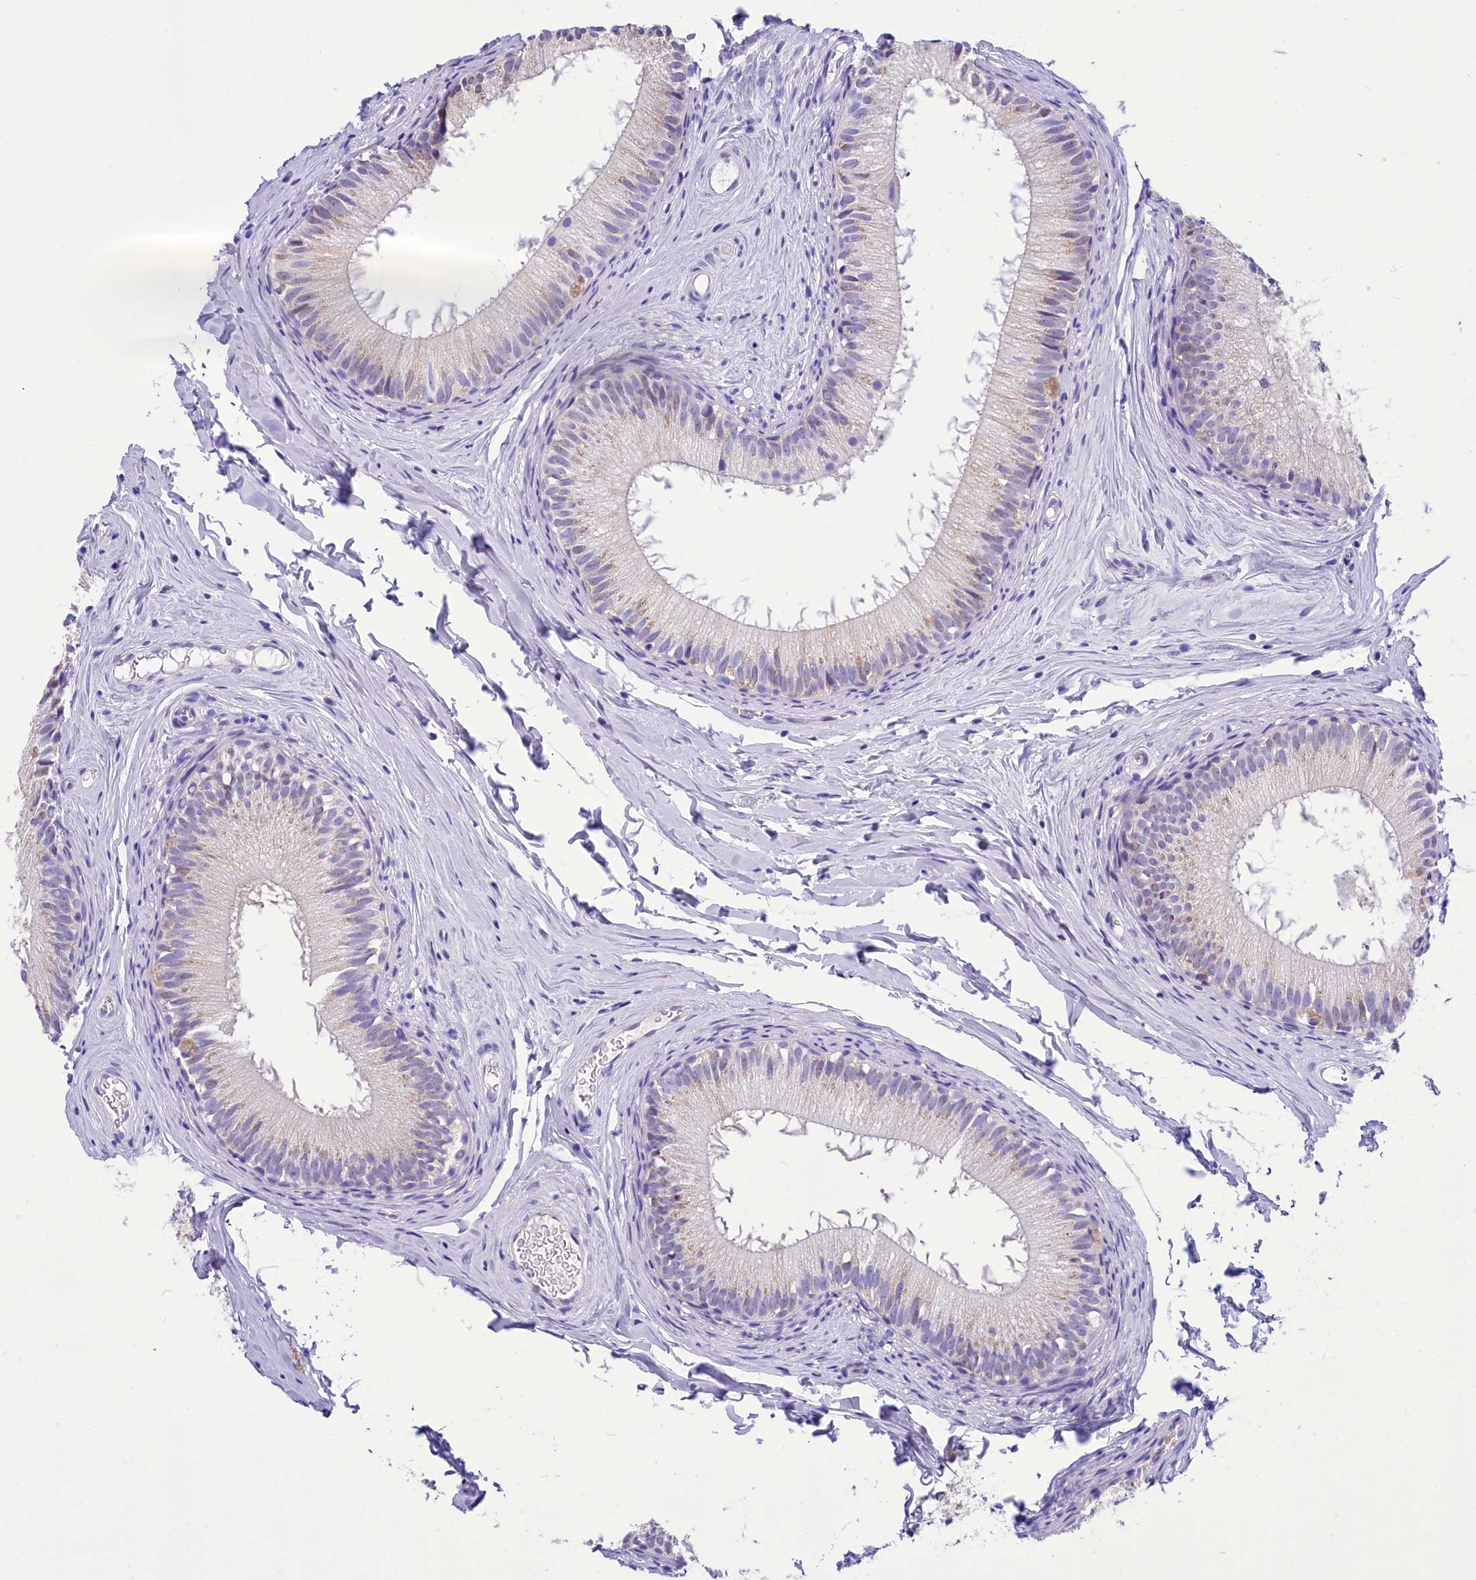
{"staining": {"intensity": "negative", "quantity": "none", "location": "none"}, "tissue": "epididymis", "cell_type": "Glandular cells", "image_type": "normal", "snomed": [{"axis": "morphology", "description": "Normal tissue, NOS"}, {"axis": "topography", "description": "Epididymis"}], "caption": "An immunohistochemistry (IHC) micrograph of benign epididymis is shown. There is no staining in glandular cells of epididymis. (Immunohistochemistry (ihc), brightfield microscopy, high magnification).", "gene": "TTC36", "patient": {"sex": "male", "age": 34}}